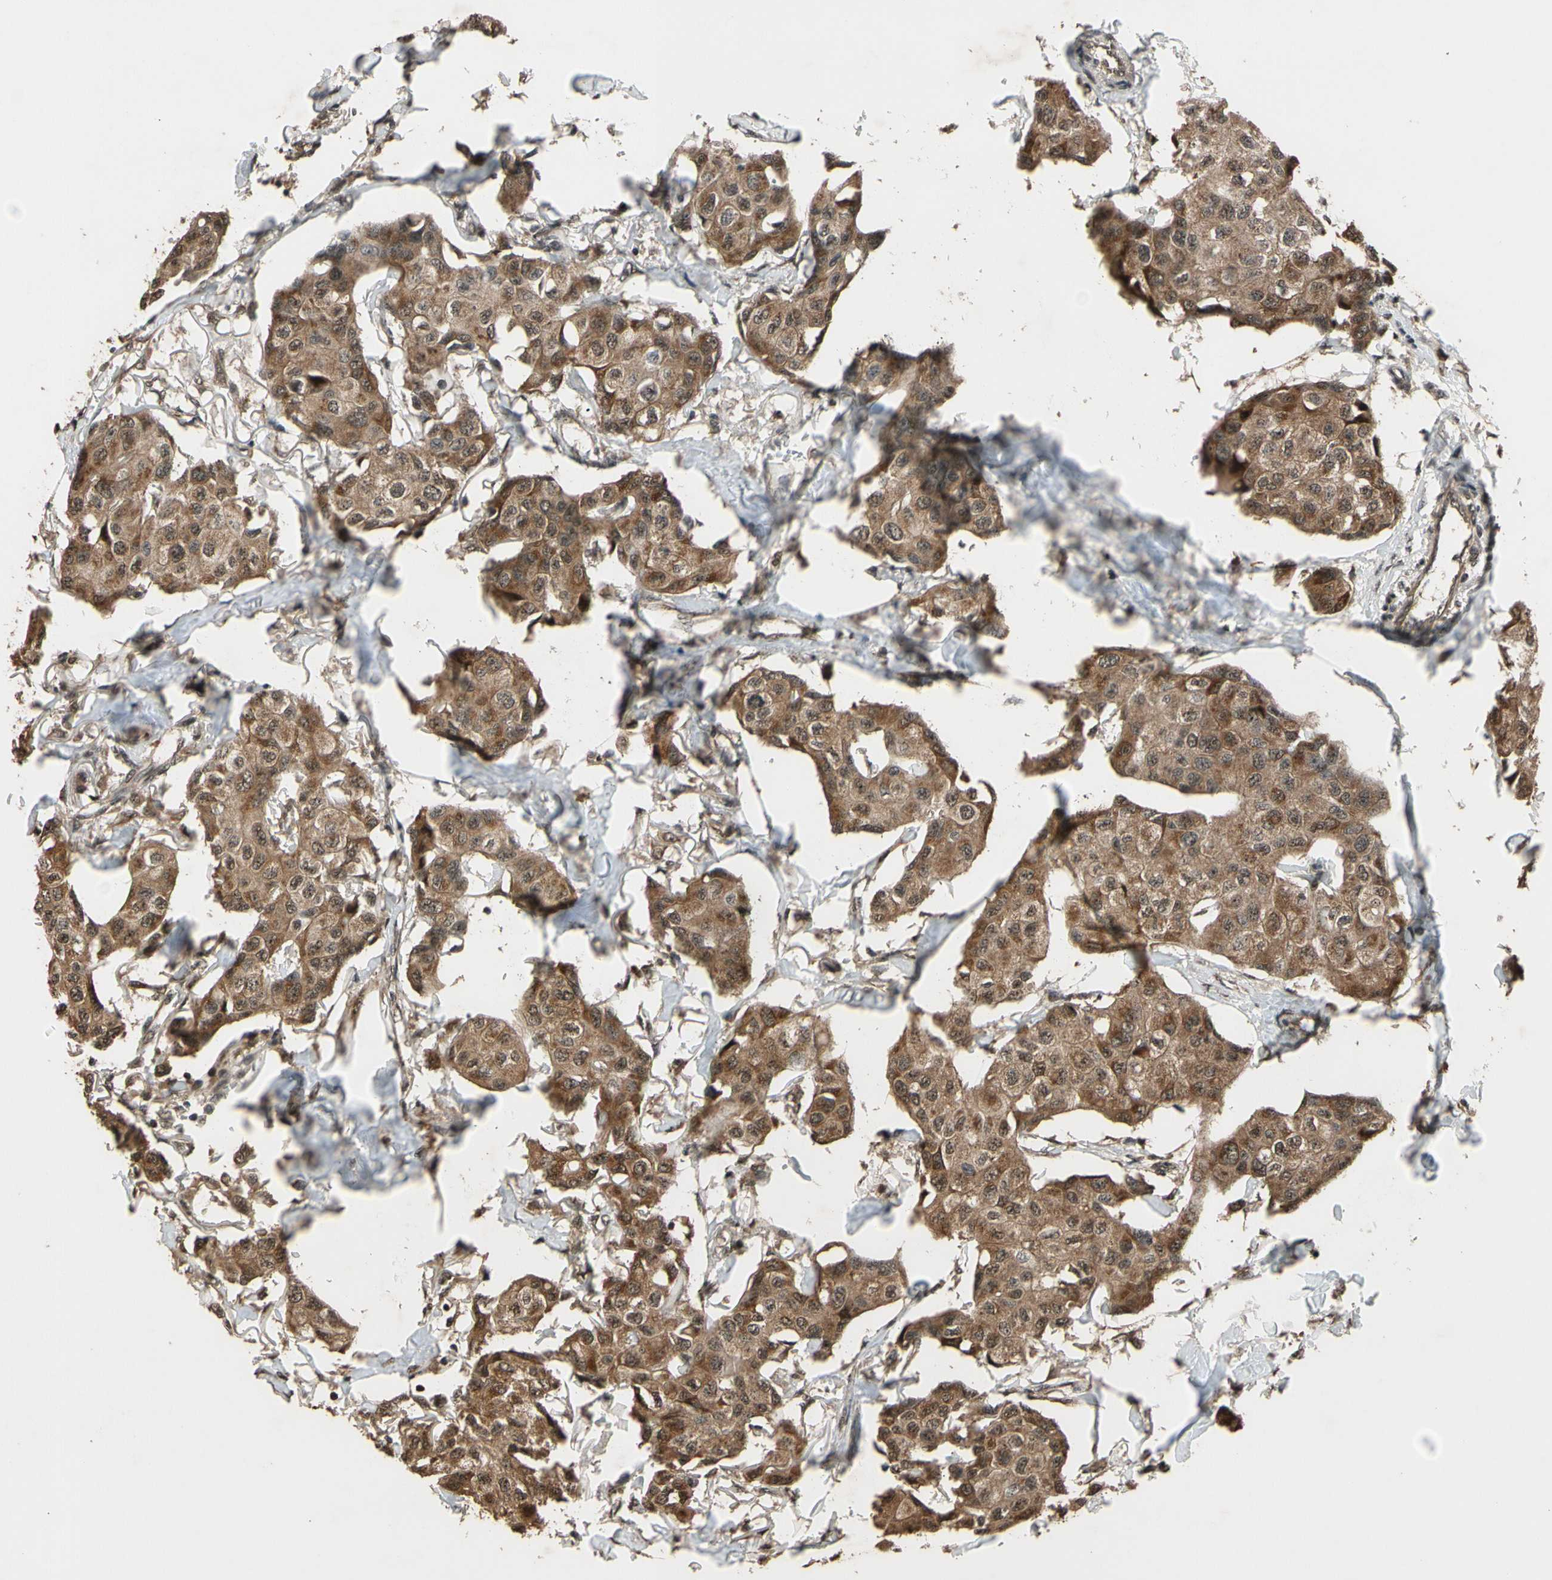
{"staining": {"intensity": "moderate", "quantity": ">75%", "location": "cytoplasmic/membranous,nuclear"}, "tissue": "breast cancer", "cell_type": "Tumor cells", "image_type": "cancer", "snomed": [{"axis": "morphology", "description": "Duct carcinoma"}, {"axis": "topography", "description": "Breast"}], "caption": "A brown stain labels moderate cytoplasmic/membranous and nuclear positivity of a protein in intraductal carcinoma (breast) tumor cells.", "gene": "TMEM230", "patient": {"sex": "female", "age": 80}}